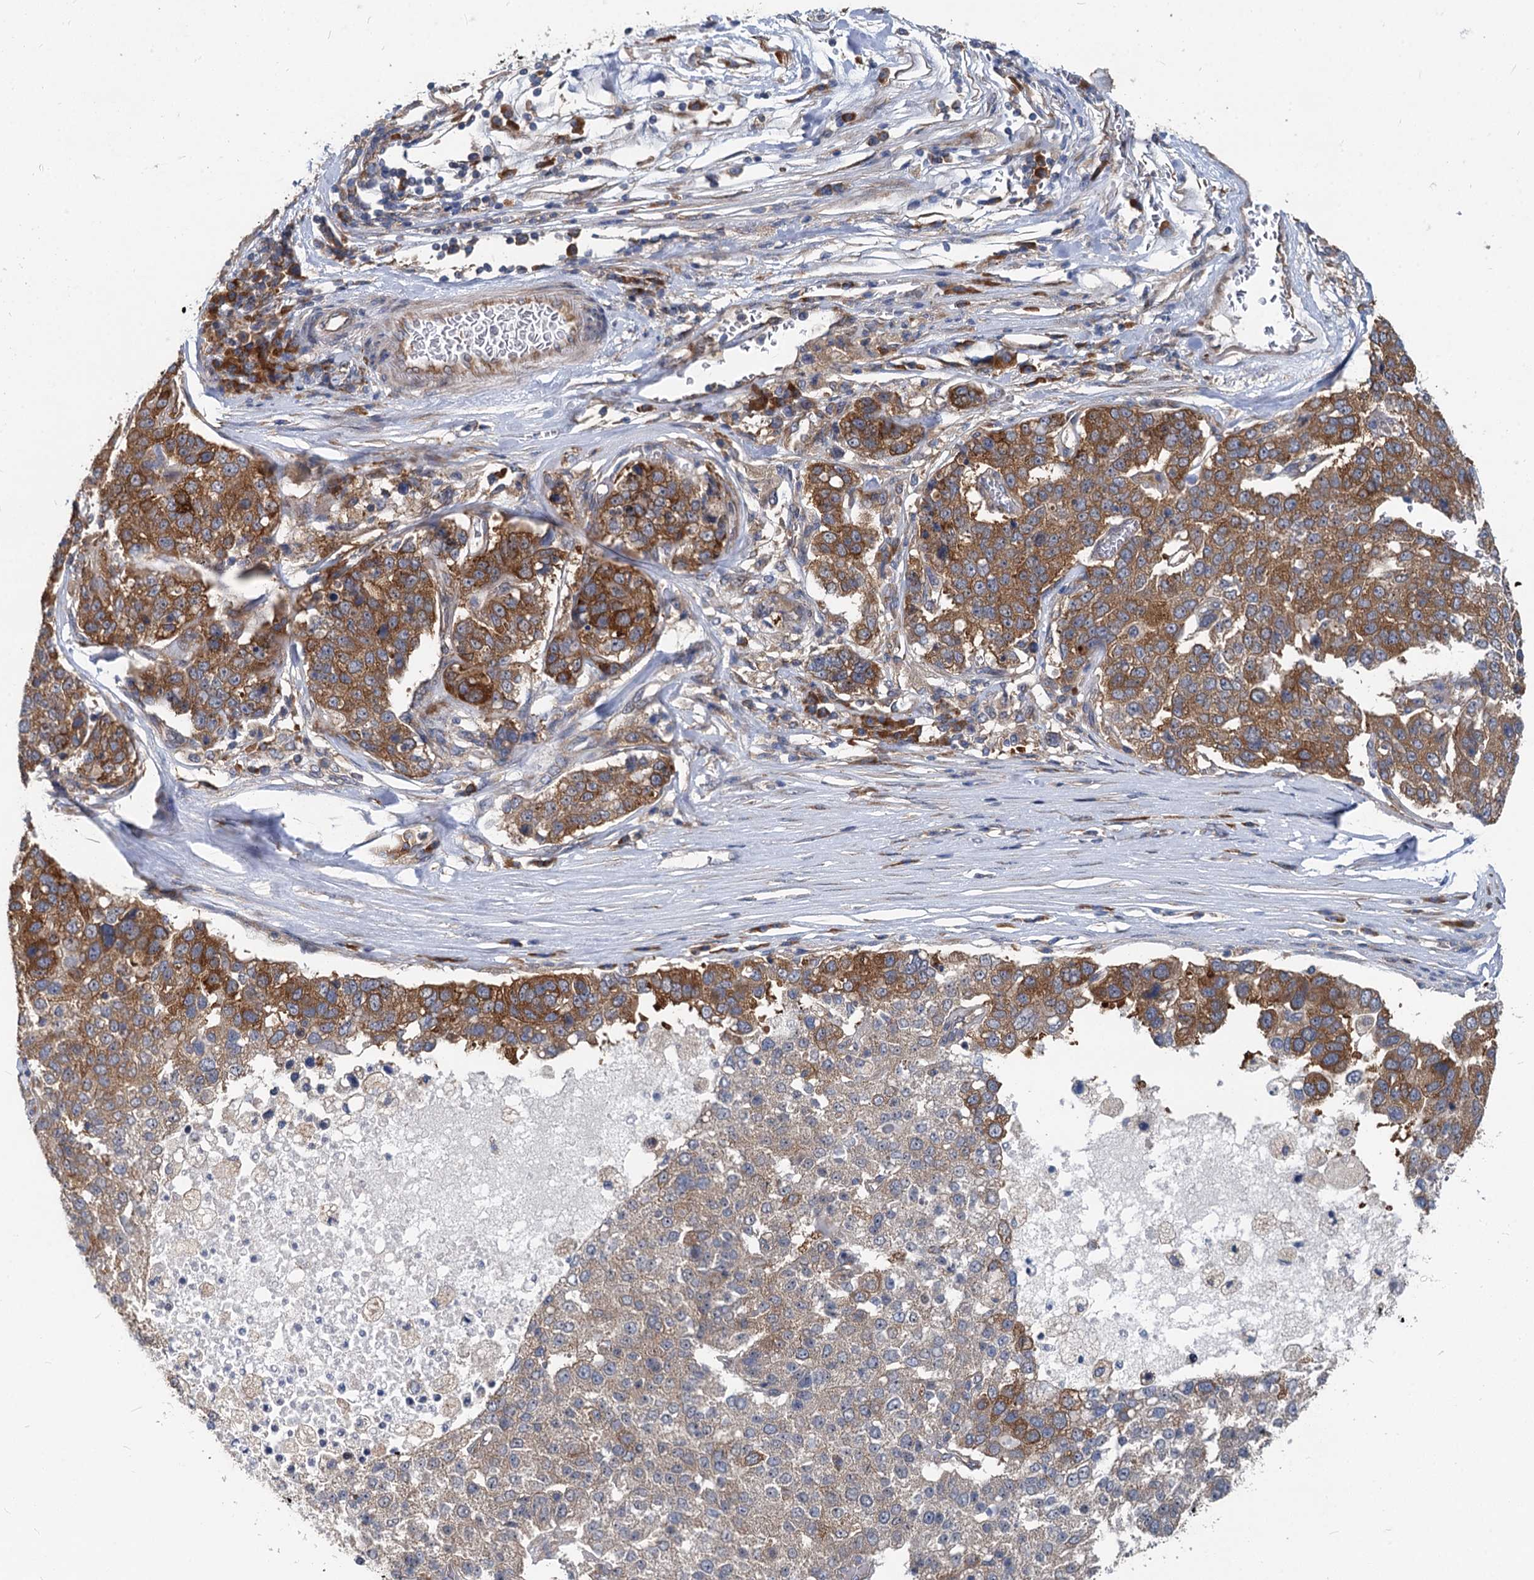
{"staining": {"intensity": "moderate", "quantity": "25%-75%", "location": "cytoplasmic/membranous"}, "tissue": "pancreatic cancer", "cell_type": "Tumor cells", "image_type": "cancer", "snomed": [{"axis": "morphology", "description": "Adenocarcinoma, NOS"}, {"axis": "topography", "description": "Pancreas"}], "caption": "The photomicrograph shows a brown stain indicating the presence of a protein in the cytoplasmic/membranous of tumor cells in adenocarcinoma (pancreatic).", "gene": "EIF2B2", "patient": {"sex": "female", "age": 61}}